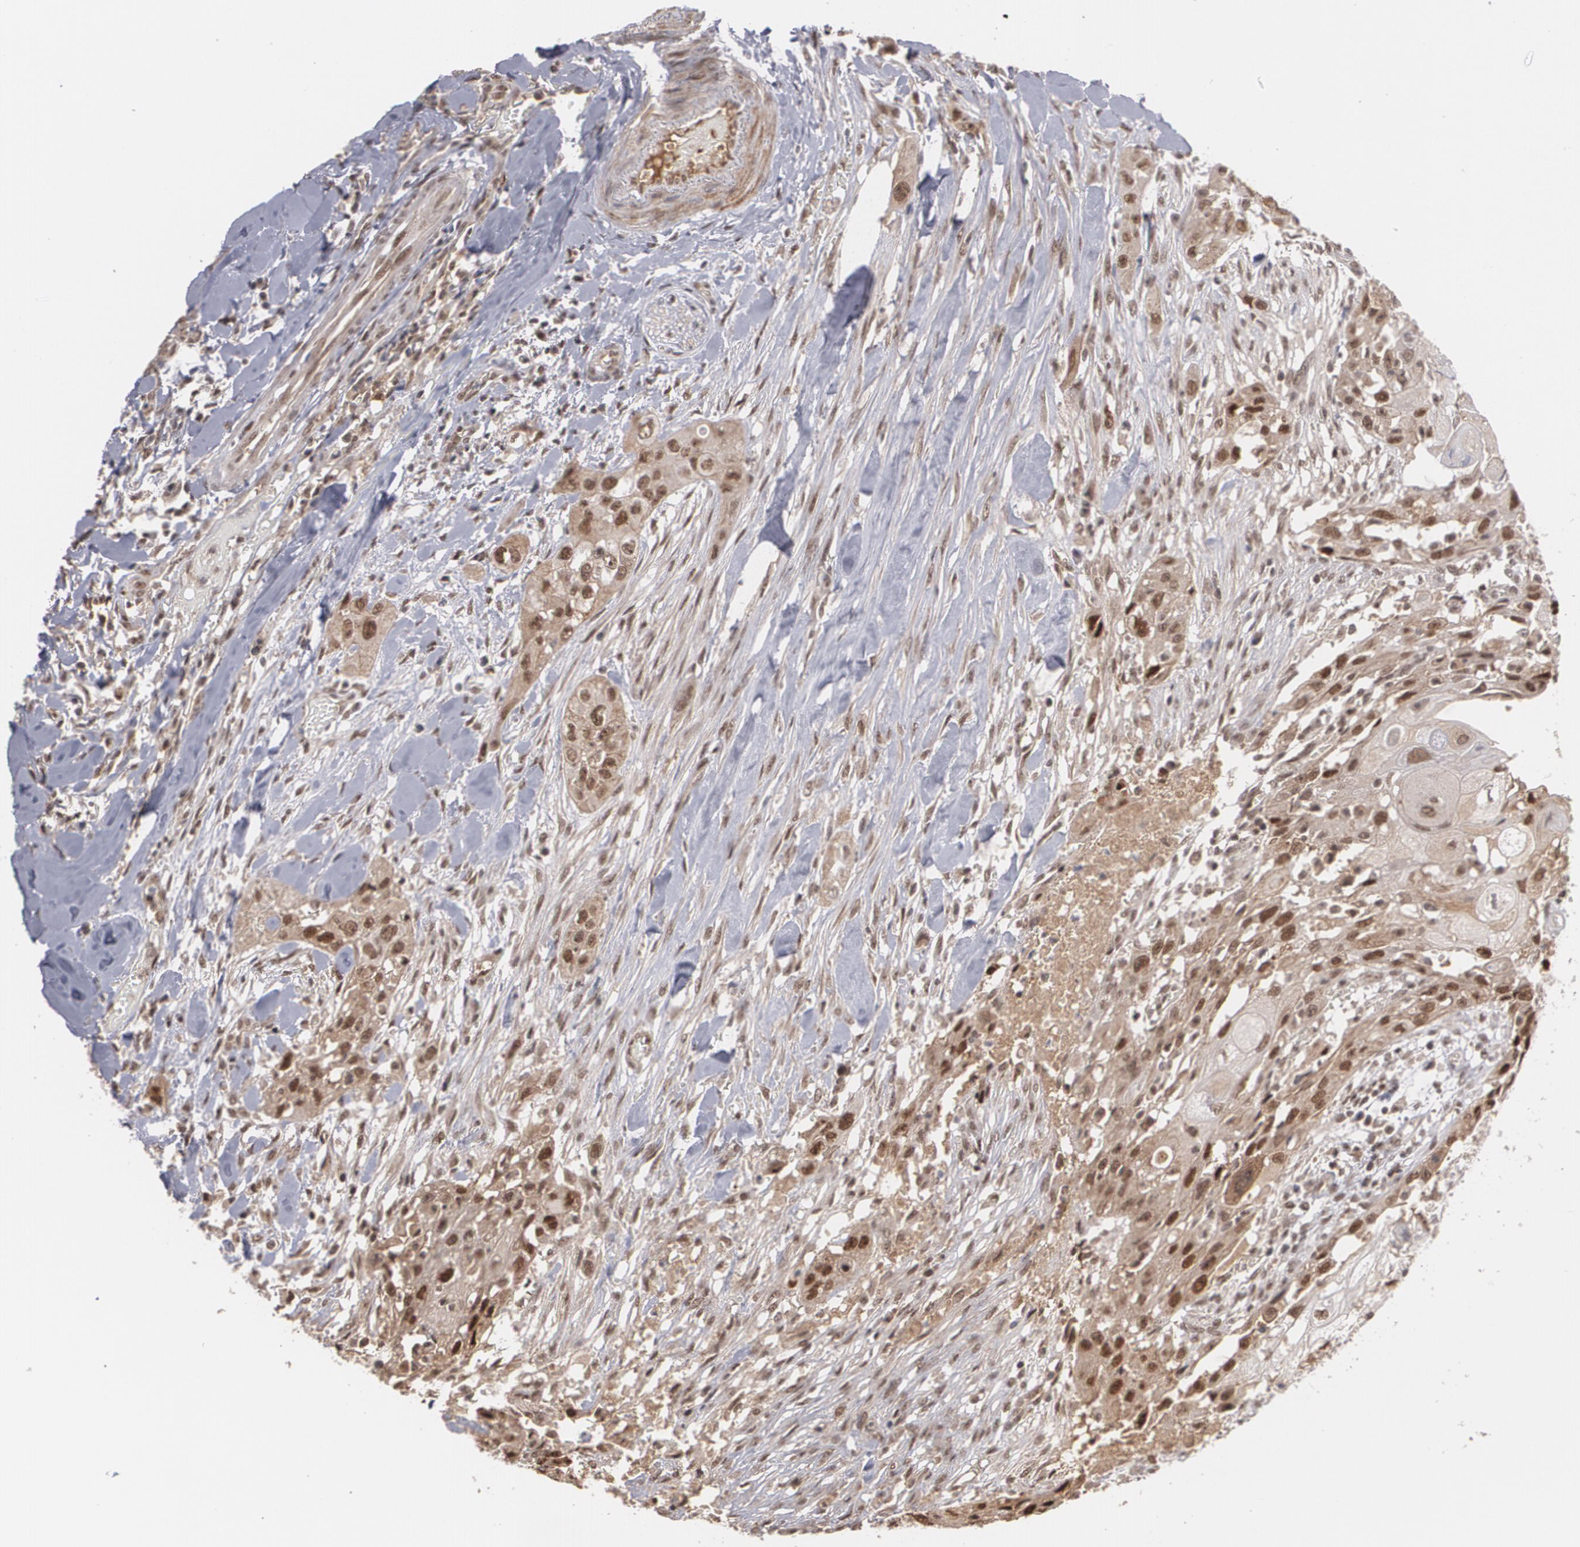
{"staining": {"intensity": "weak", "quantity": ">75%", "location": "nuclear"}, "tissue": "head and neck cancer", "cell_type": "Tumor cells", "image_type": "cancer", "snomed": [{"axis": "morphology", "description": "Neoplasm, malignant, NOS"}, {"axis": "topography", "description": "Salivary gland"}, {"axis": "topography", "description": "Head-Neck"}], "caption": "Malignant neoplasm (head and neck) was stained to show a protein in brown. There is low levels of weak nuclear expression in about >75% of tumor cells. (IHC, brightfield microscopy, high magnification).", "gene": "ZNF234", "patient": {"sex": "male", "age": 43}}